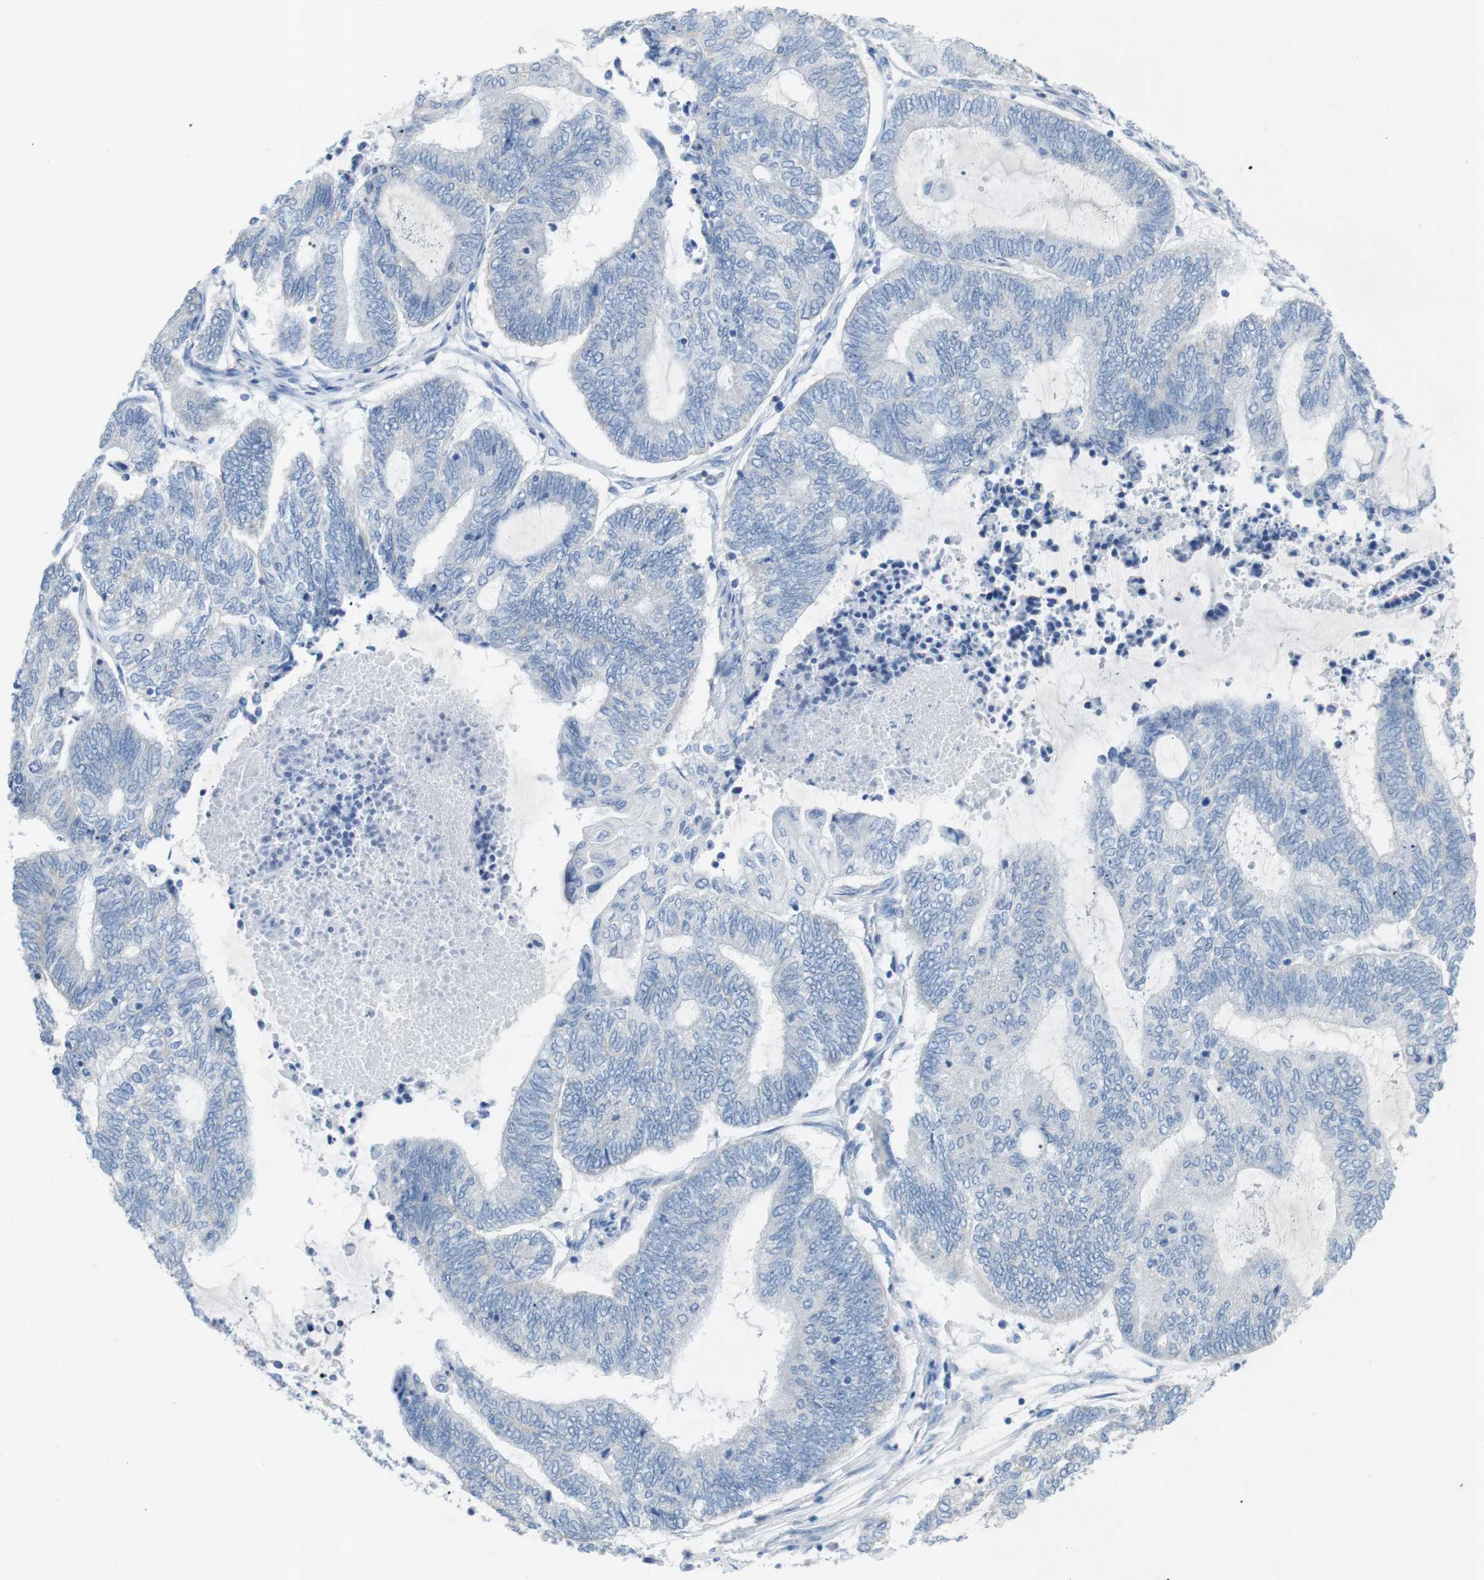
{"staining": {"intensity": "negative", "quantity": "none", "location": "none"}, "tissue": "endometrial cancer", "cell_type": "Tumor cells", "image_type": "cancer", "snomed": [{"axis": "morphology", "description": "Adenocarcinoma, NOS"}, {"axis": "topography", "description": "Uterus"}, {"axis": "topography", "description": "Endometrium"}], "caption": "Image shows no protein positivity in tumor cells of endometrial adenocarcinoma tissue.", "gene": "SALL4", "patient": {"sex": "female", "age": 70}}